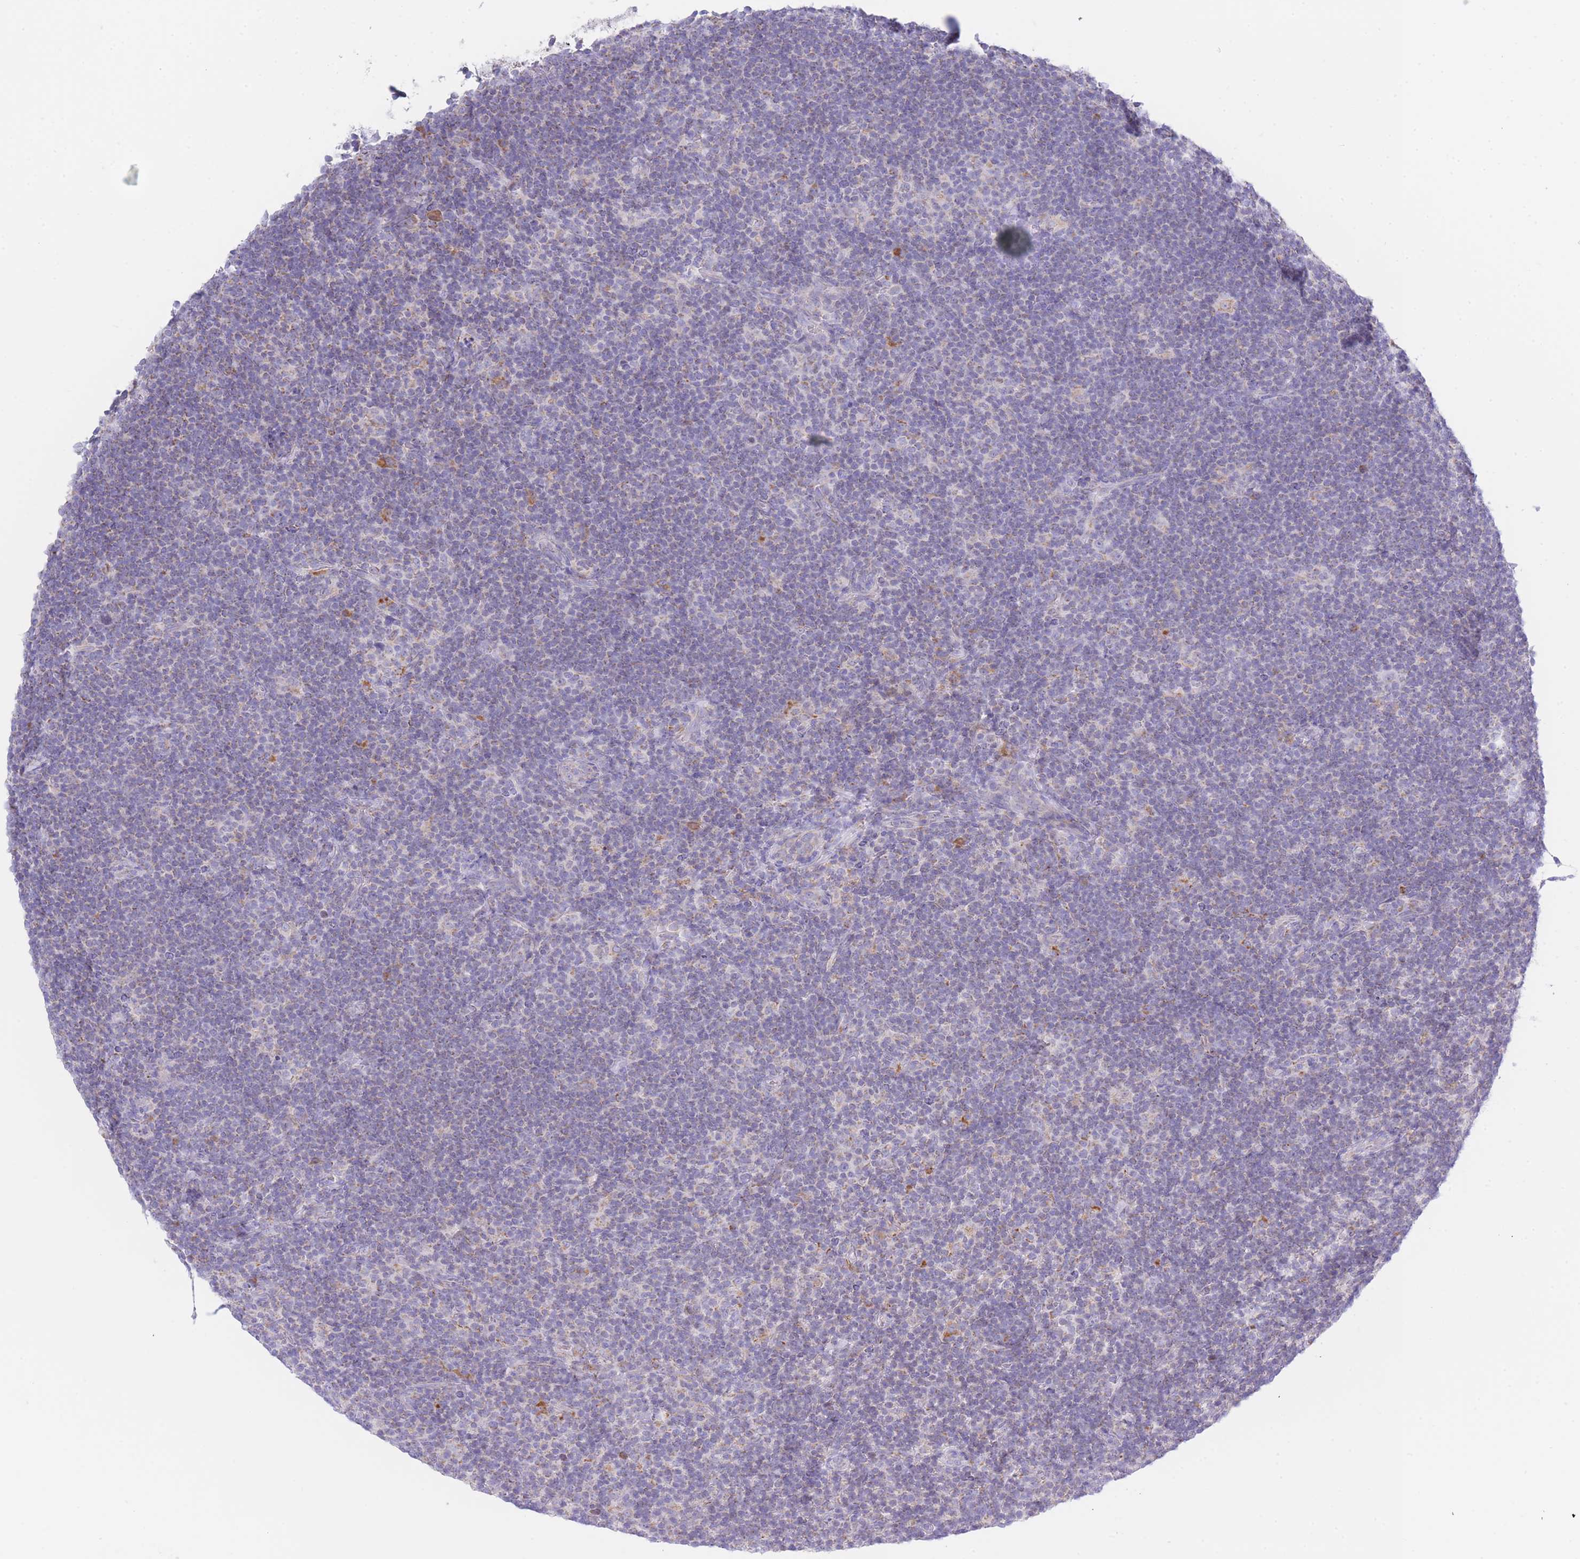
{"staining": {"intensity": "negative", "quantity": "none", "location": "none"}, "tissue": "lymphoma", "cell_type": "Tumor cells", "image_type": "cancer", "snomed": [{"axis": "morphology", "description": "Hodgkin's disease, NOS"}, {"axis": "topography", "description": "Lymph node"}], "caption": "DAB immunohistochemical staining of lymphoma reveals no significant expression in tumor cells. (DAB immunohistochemistry (IHC) with hematoxylin counter stain).", "gene": "NANP", "patient": {"sex": "female", "age": 57}}